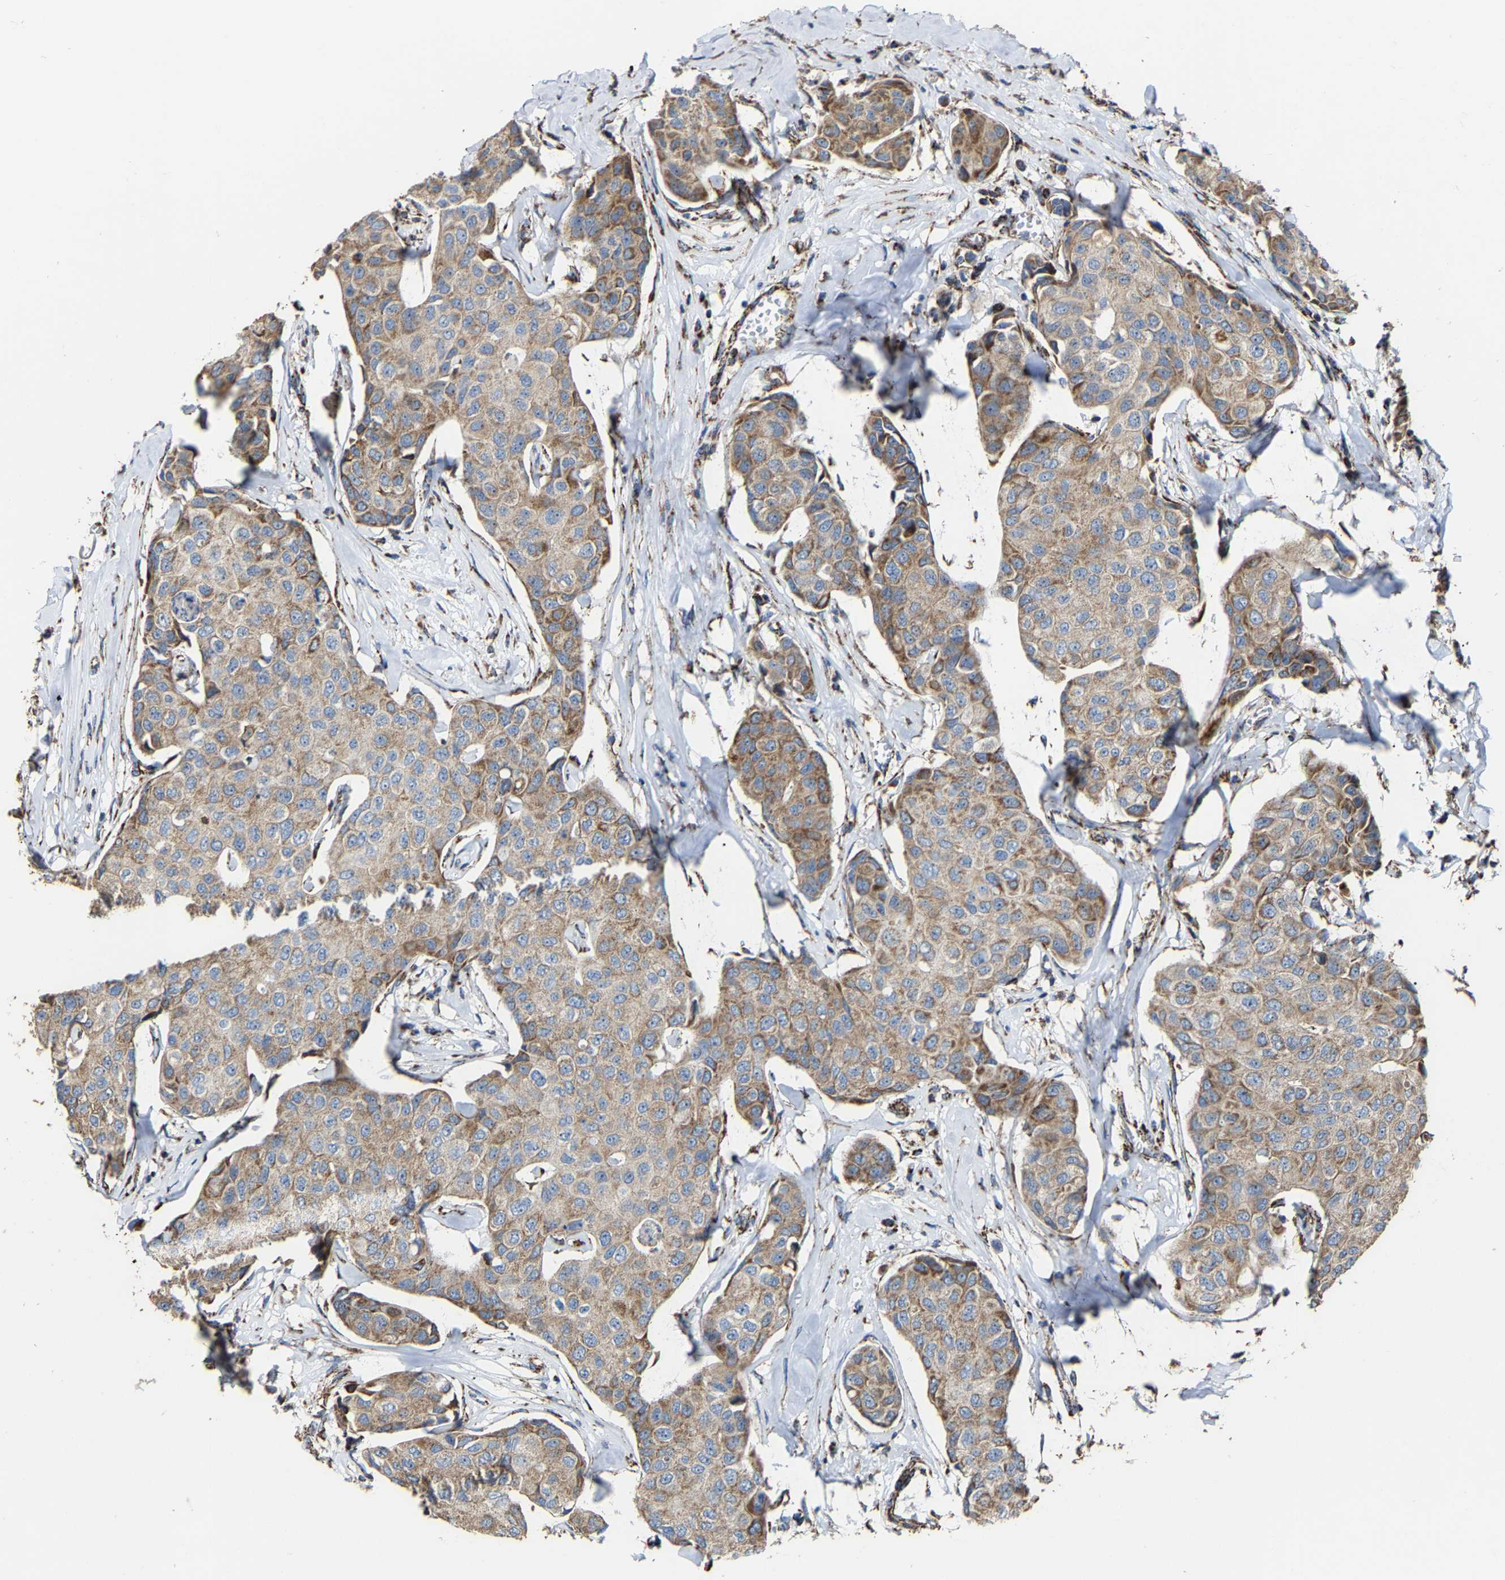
{"staining": {"intensity": "moderate", "quantity": "25%-75%", "location": "cytoplasmic/membranous"}, "tissue": "breast cancer", "cell_type": "Tumor cells", "image_type": "cancer", "snomed": [{"axis": "morphology", "description": "Duct carcinoma"}, {"axis": "topography", "description": "Breast"}], "caption": "Brown immunohistochemical staining in human invasive ductal carcinoma (breast) displays moderate cytoplasmic/membranous positivity in approximately 25%-75% of tumor cells.", "gene": "NDUFV3", "patient": {"sex": "female", "age": 80}}